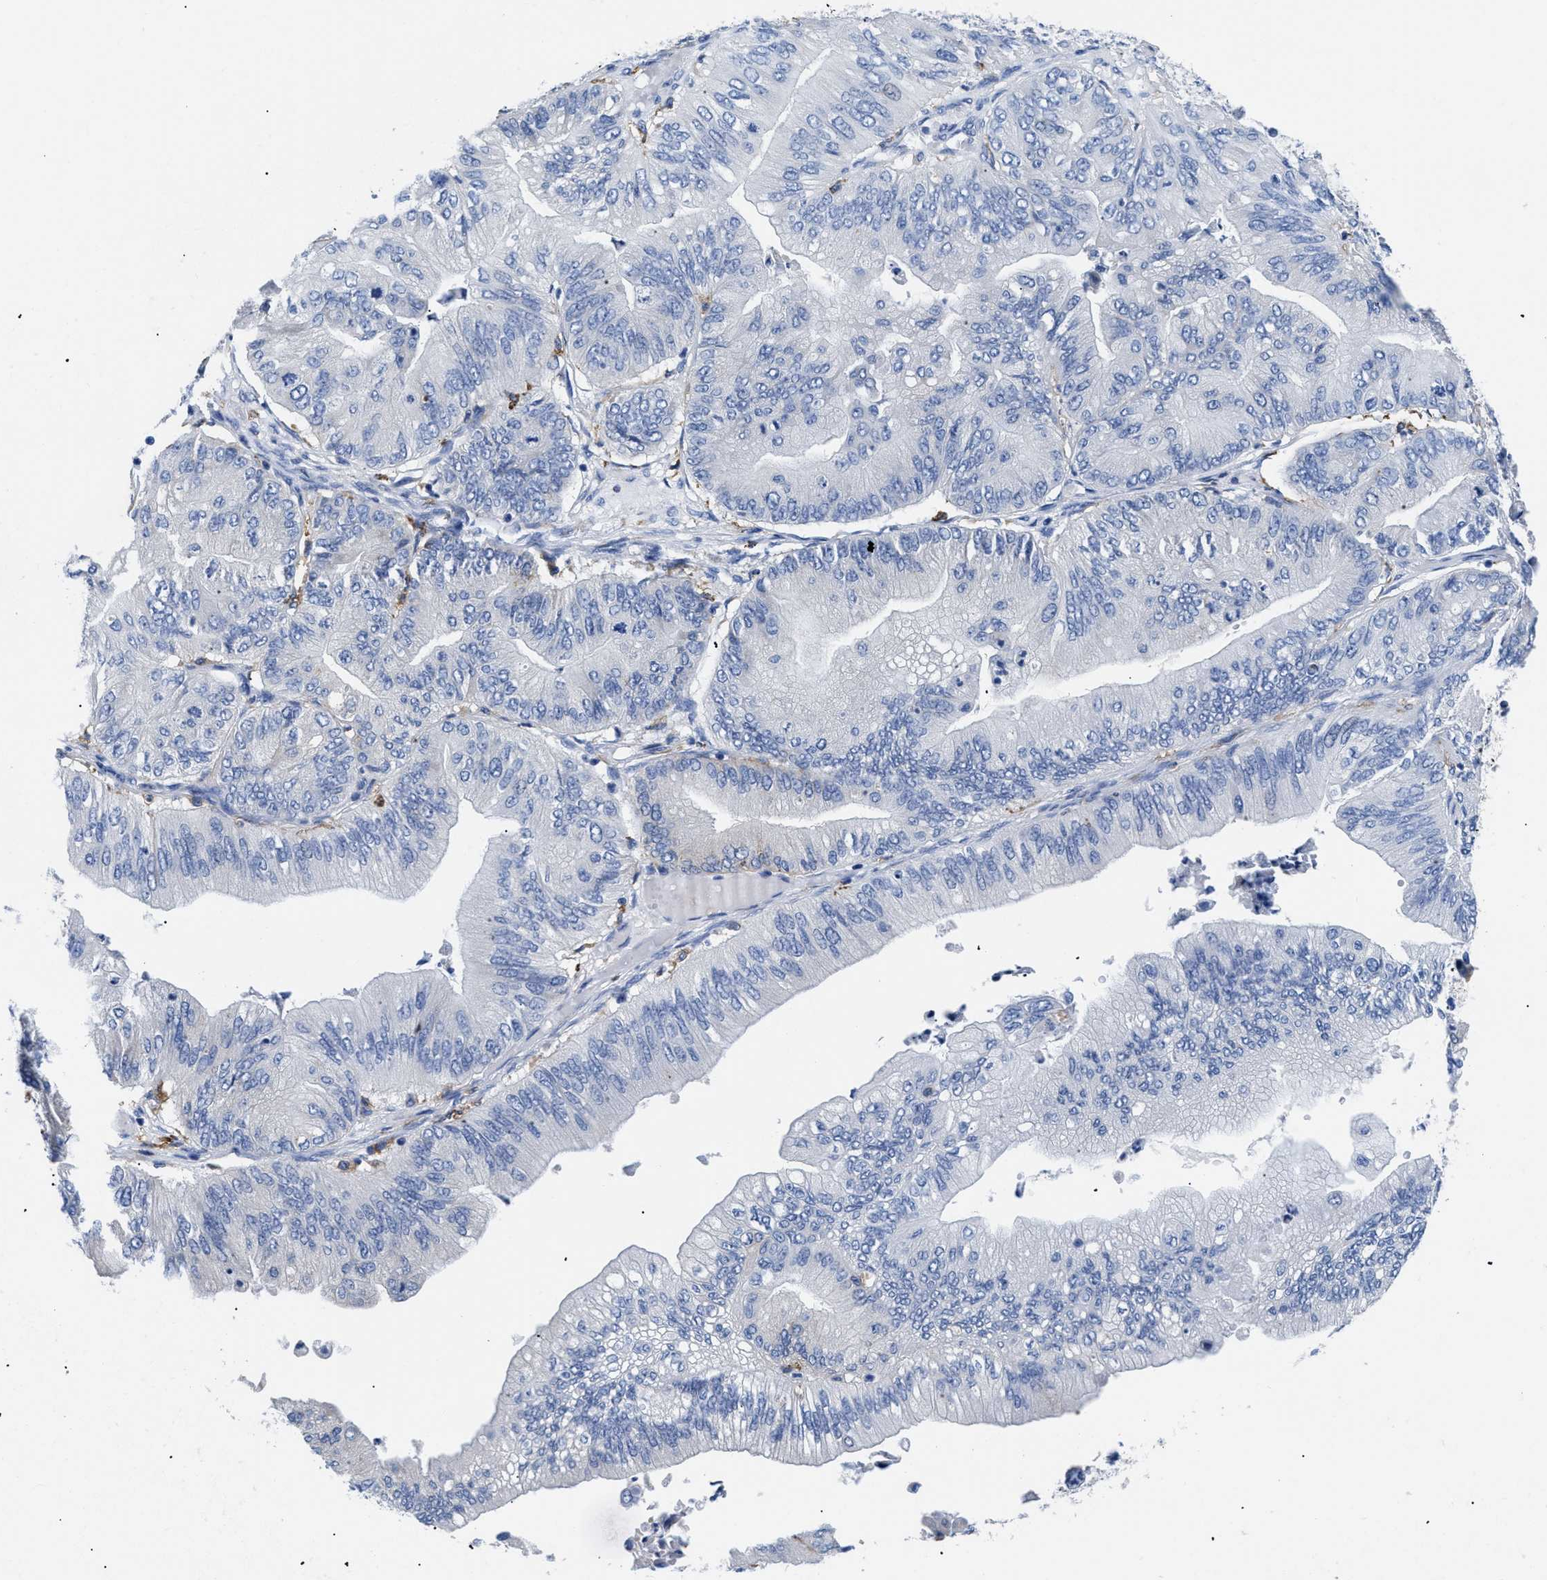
{"staining": {"intensity": "negative", "quantity": "none", "location": "none"}, "tissue": "ovarian cancer", "cell_type": "Tumor cells", "image_type": "cancer", "snomed": [{"axis": "morphology", "description": "Cystadenocarcinoma, mucinous, NOS"}, {"axis": "topography", "description": "Ovary"}], "caption": "Immunohistochemistry histopathology image of ovarian cancer (mucinous cystadenocarcinoma) stained for a protein (brown), which demonstrates no staining in tumor cells.", "gene": "HLA-DPA1", "patient": {"sex": "female", "age": 61}}